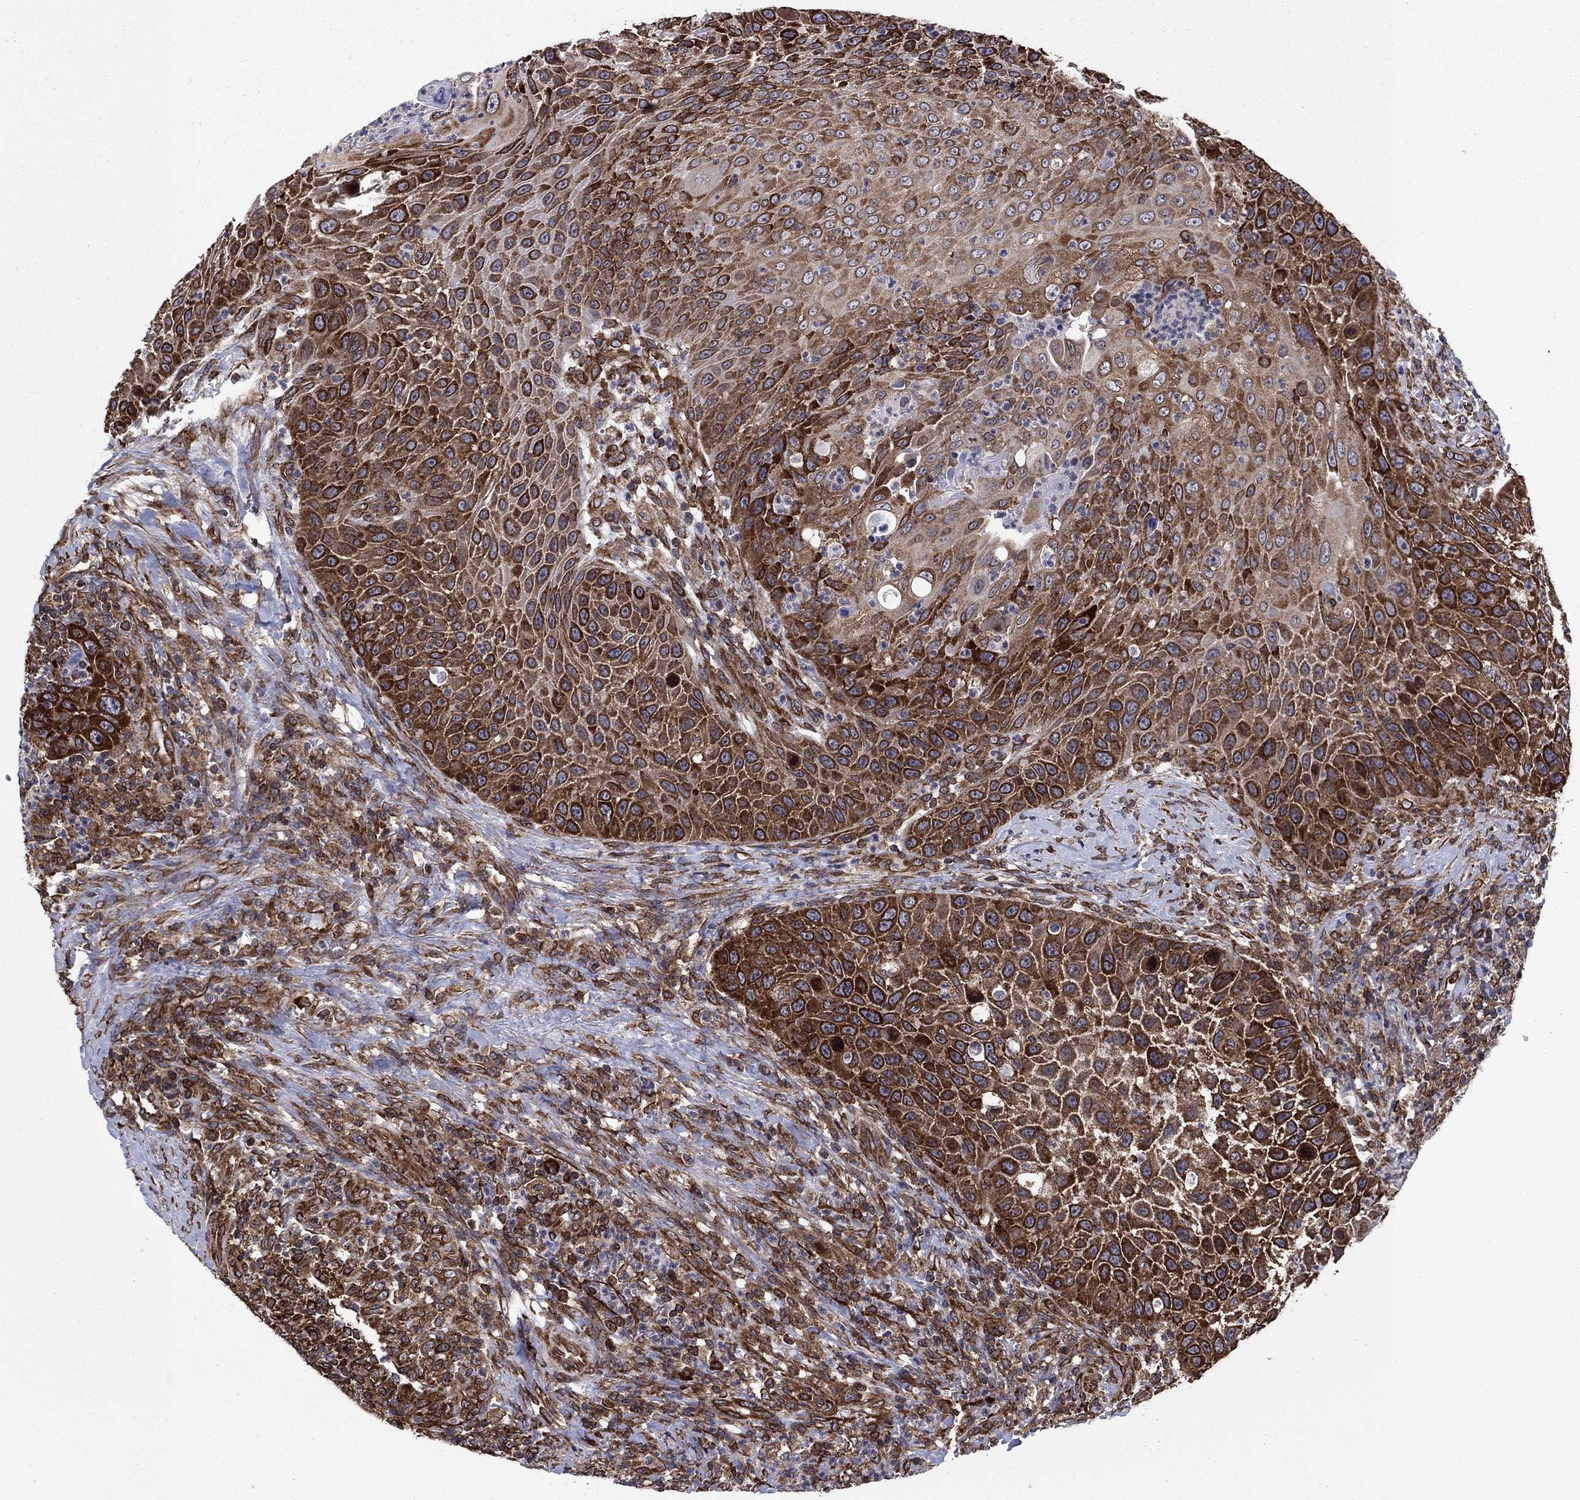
{"staining": {"intensity": "strong", "quantity": ">75%", "location": "cytoplasmic/membranous"}, "tissue": "head and neck cancer", "cell_type": "Tumor cells", "image_type": "cancer", "snomed": [{"axis": "morphology", "description": "Squamous cell carcinoma, NOS"}, {"axis": "topography", "description": "Head-Neck"}], "caption": "Head and neck cancer (squamous cell carcinoma) was stained to show a protein in brown. There is high levels of strong cytoplasmic/membranous expression in approximately >75% of tumor cells. (DAB IHC, brown staining for protein, blue staining for nuclei).", "gene": "YBX1", "patient": {"sex": "male", "age": 69}}